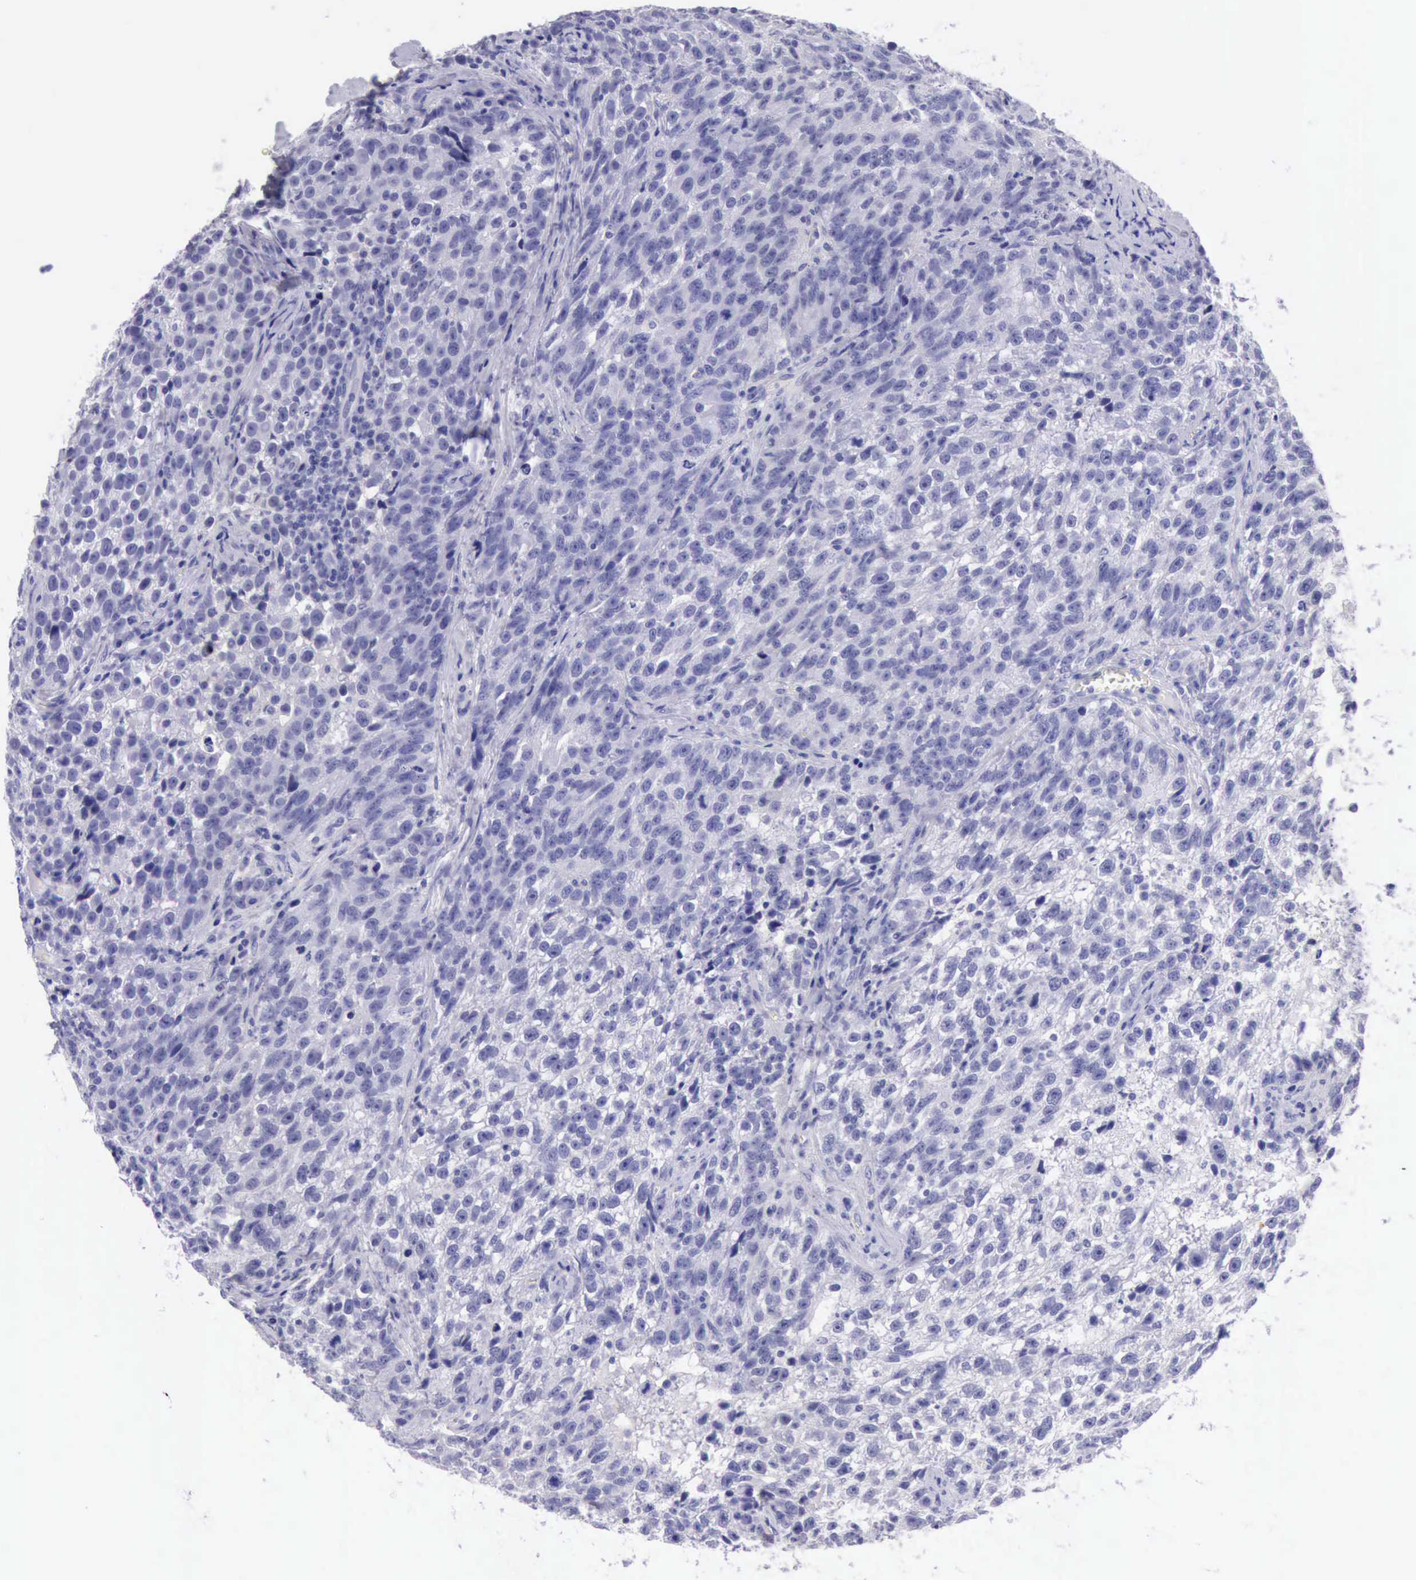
{"staining": {"intensity": "negative", "quantity": "none", "location": "none"}, "tissue": "testis cancer", "cell_type": "Tumor cells", "image_type": "cancer", "snomed": [{"axis": "morphology", "description": "Seminoma, NOS"}, {"axis": "topography", "description": "Testis"}], "caption": "The photomicrograph demonstrates no significant positivity in tumor cells of seminoma (testis).", "gene": "LRFN5", "patient": {"sex": "male", "age": 38}}